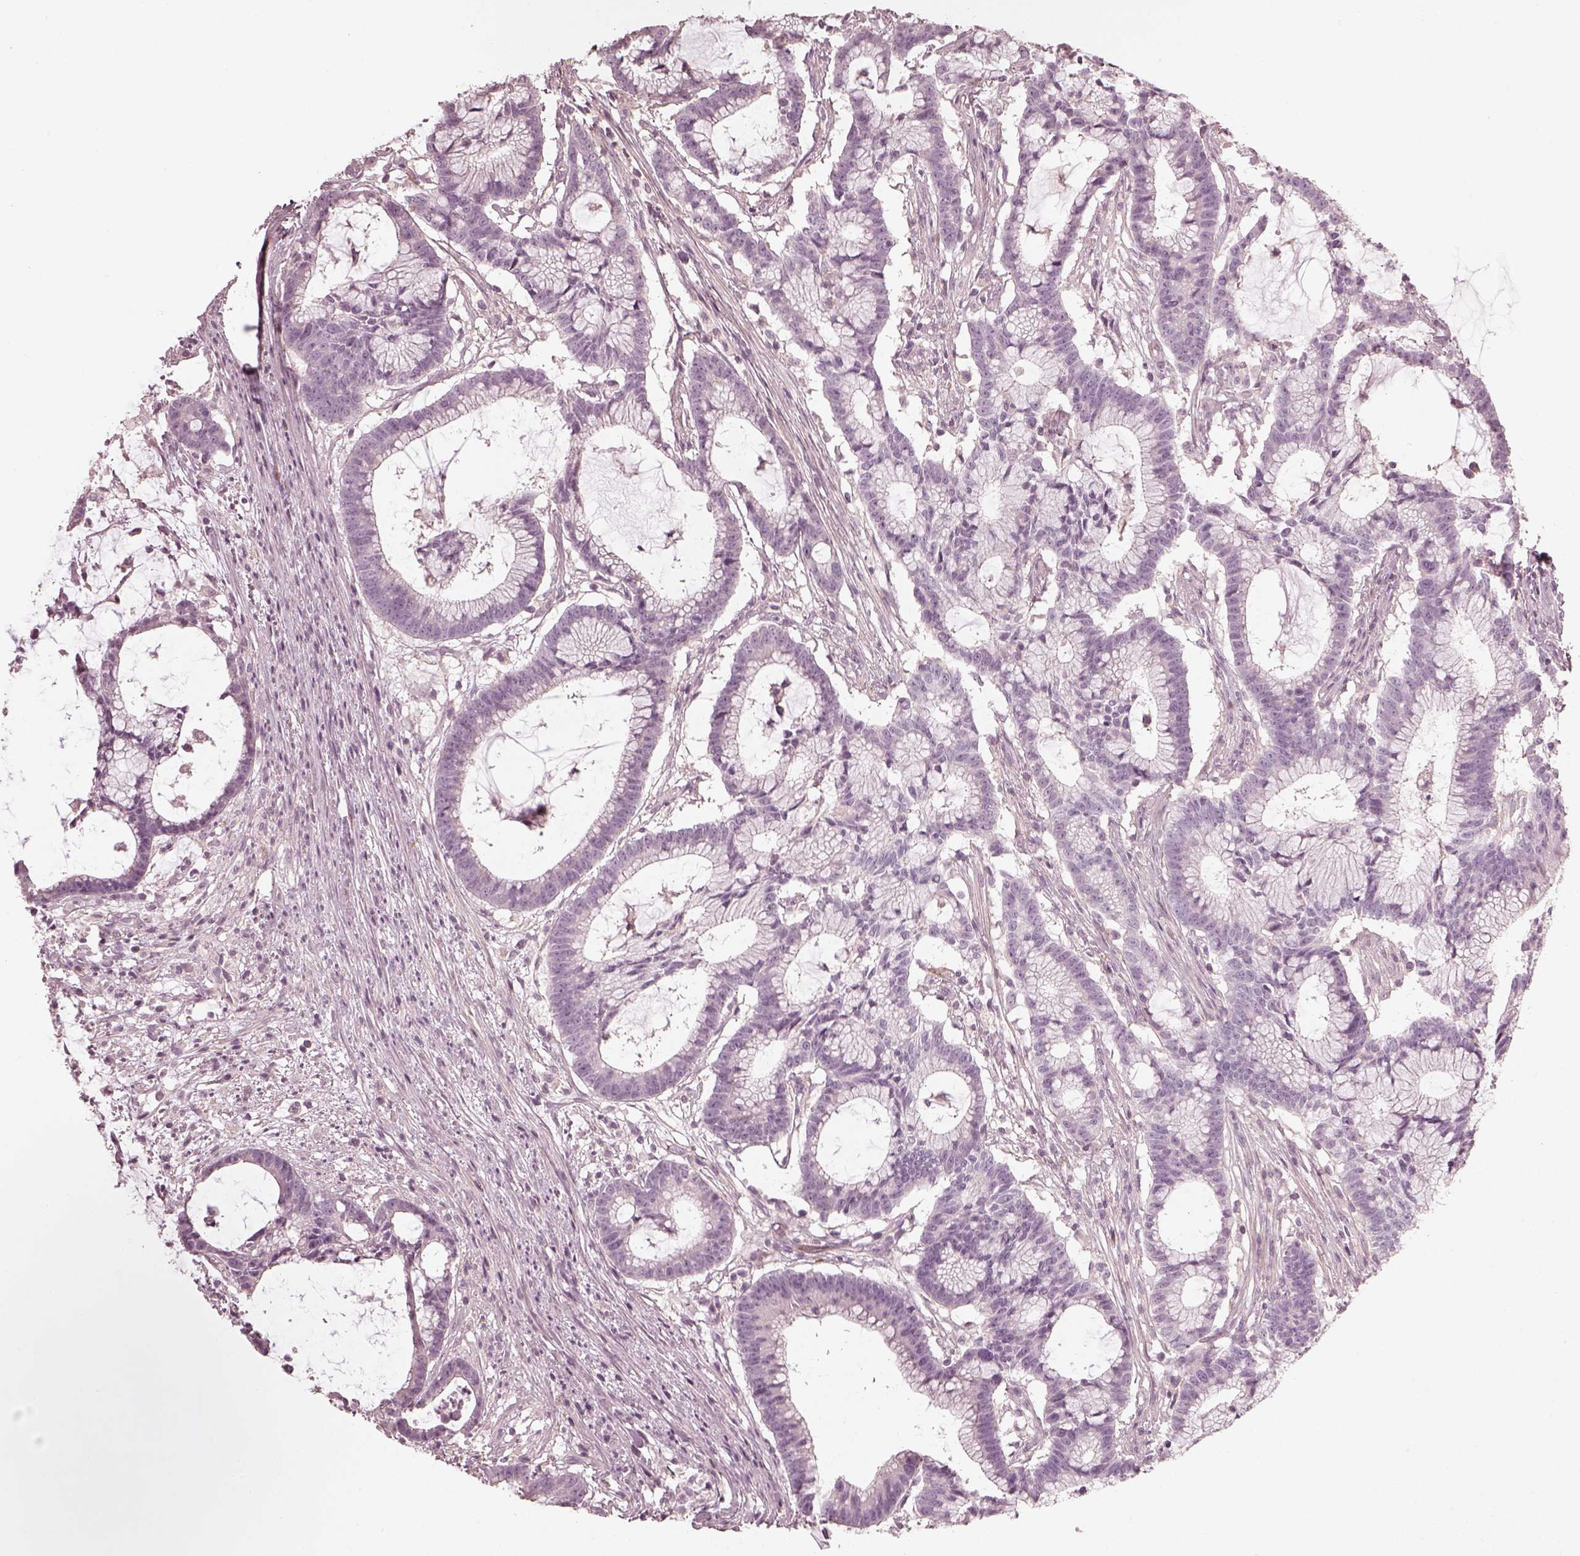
{"staining": {"intensity": "negative", "quantity": "none", "location": "none"}, "tissue": "colorectal cancer", "cell_type": "Tumor cells", "image_type": "cancer", "snomed": [{"axis": "morphology", "description": "Adenocarcinoma, NOS"}, {"axis": "topography", "description": "Colon"}], "caption": "IHC image of neoplastic tissue: colorectal cancer (adenocarcinoma) stained with DAB (3,3'-diaminobenzidine) displays no significant protein positivity in tumor cells. (Stains: DAB (3,3'-diaminobenzidine) immunohistochemistry with hematoxylin counter stain, Microscopy: brightfield microscopy at high magnification).", "gene": "PRLHR", "patient": {"sex": "female", "age": 78}}